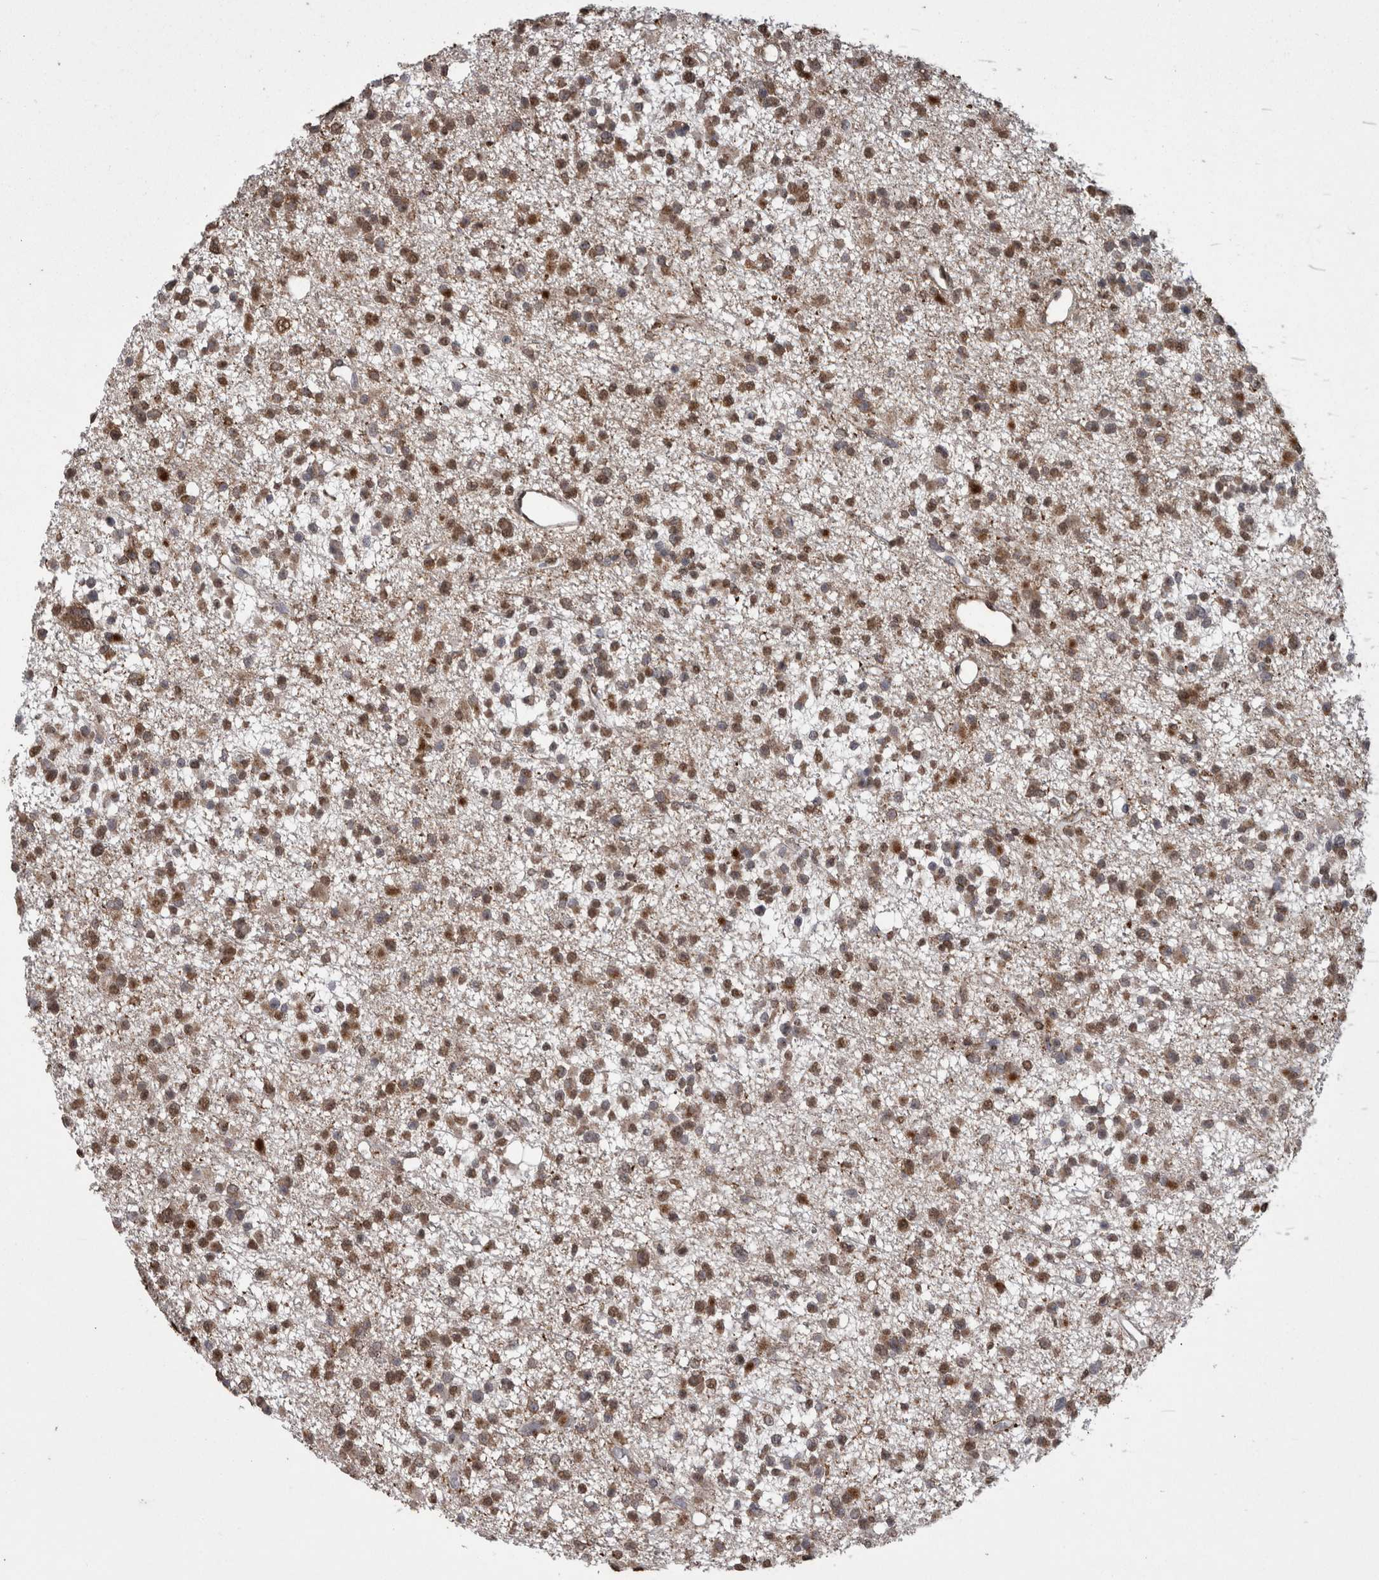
{"staining": {"intensity": "moderate", "quantity": "25%-75%", "location": "cytoplasmic/membranous,nuclear"}, "tissue": "glioma", "cell_type": "Tumor cells", "image_type": "cancer", "snomed": [{"axis": "morphology", "description": "Glioma, malignant, Low grade"}, {"axis": "topography", "description": "Brain"}], "caption": "Glioma stained for a protein displays moderate cytoplasmic/membranous and nuclear positivity in tumor cells.", "gene": "SMAD7", "patient": {"sex": "female", "age": 22}}